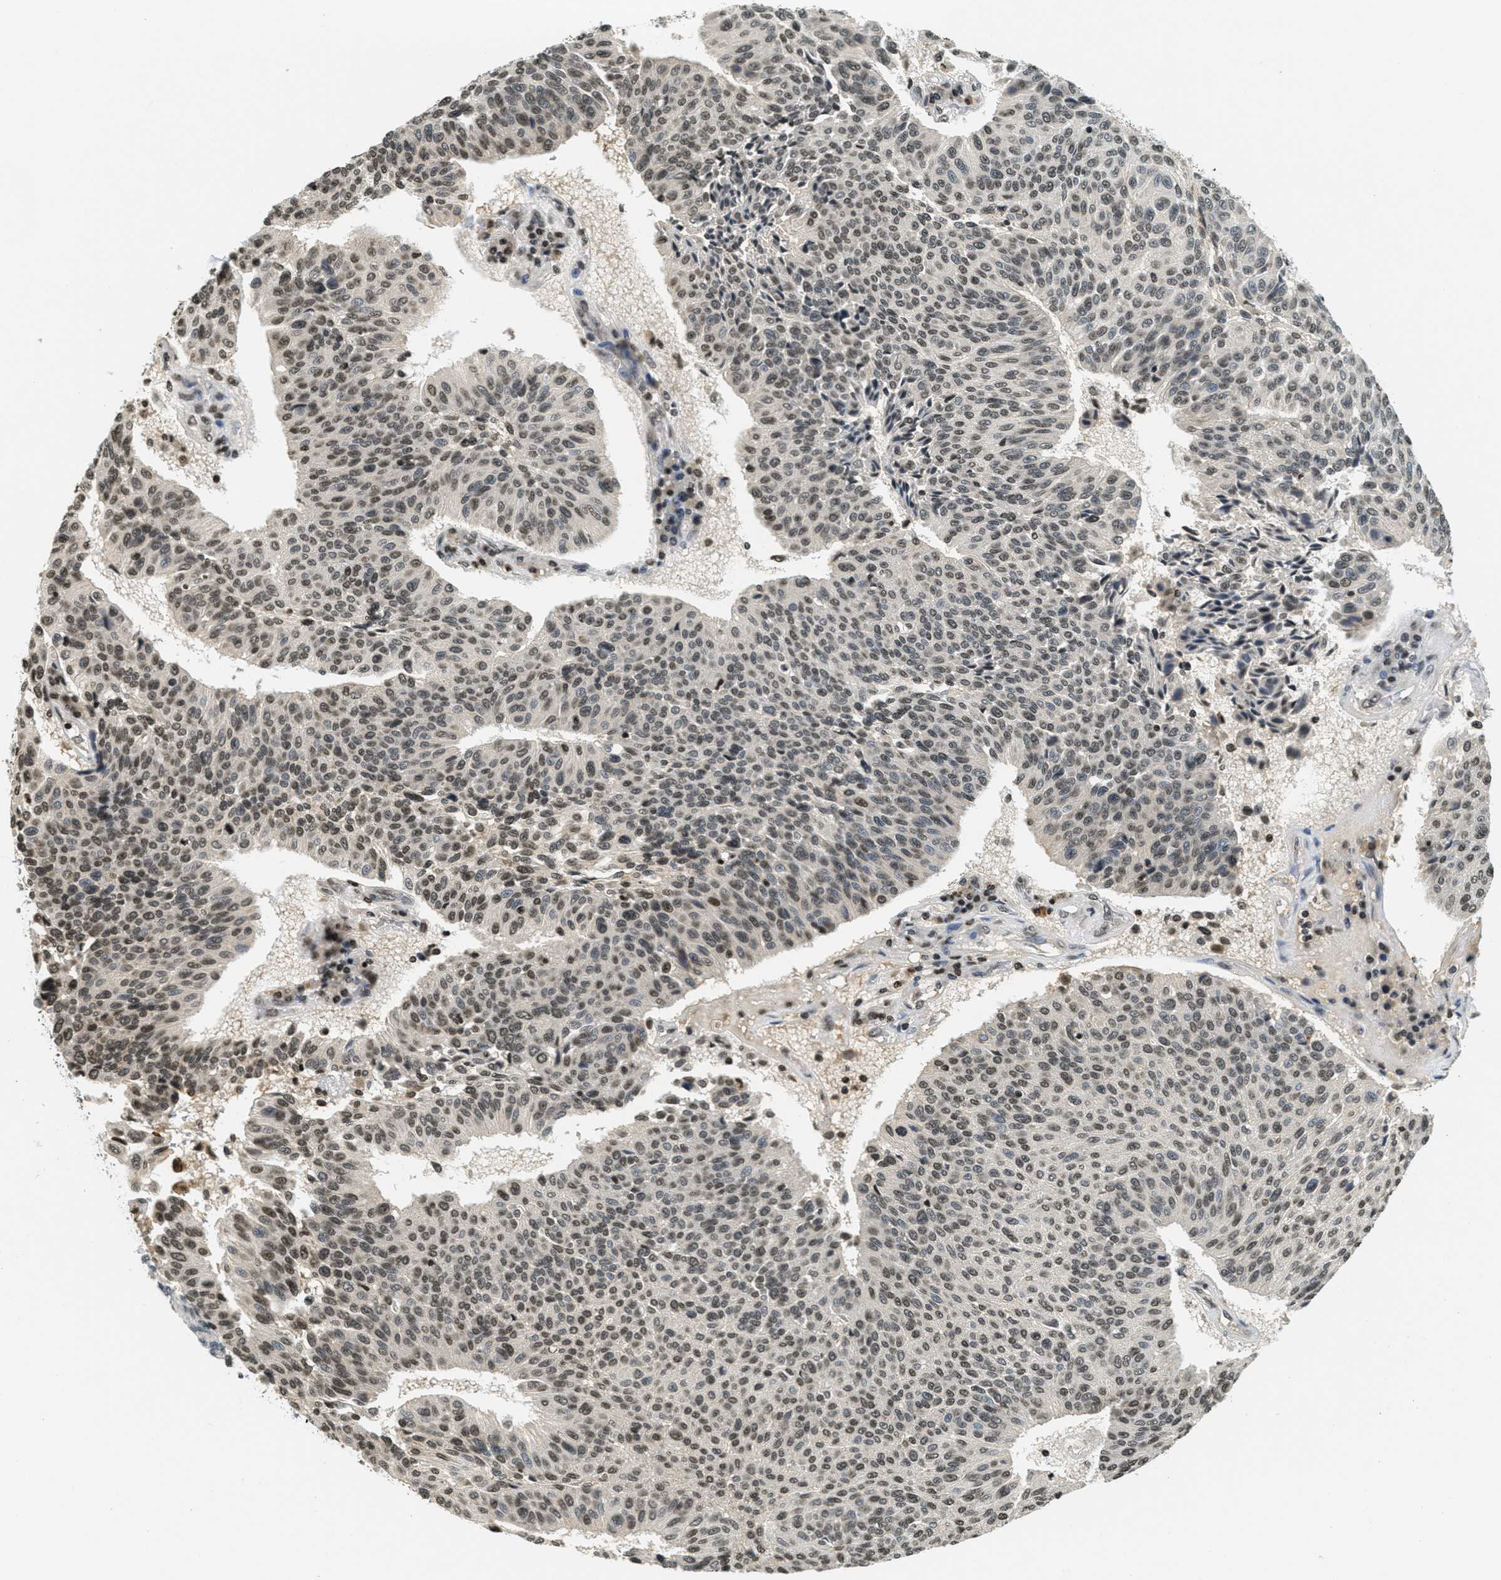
{"staining": {"intensity": "moderate", "quantity": ">75%", "location": "nuclear"}, "tissue": "urothelial cancer", "cell_type": "Tumor cells", "image_type": "cancer", "snomed": [{"axis": "morphology", "description": "Urothelial carcinoma, High grade"}, {"axis": "topography", "description": "Urinary bladder"}], "caption": "Protein staining of urothelial cancer tissue displays moderate nuclear expression in about >75% of tumor cells.", "gene": "LDB2", "patient": {"sex": "male", "age": 66}}